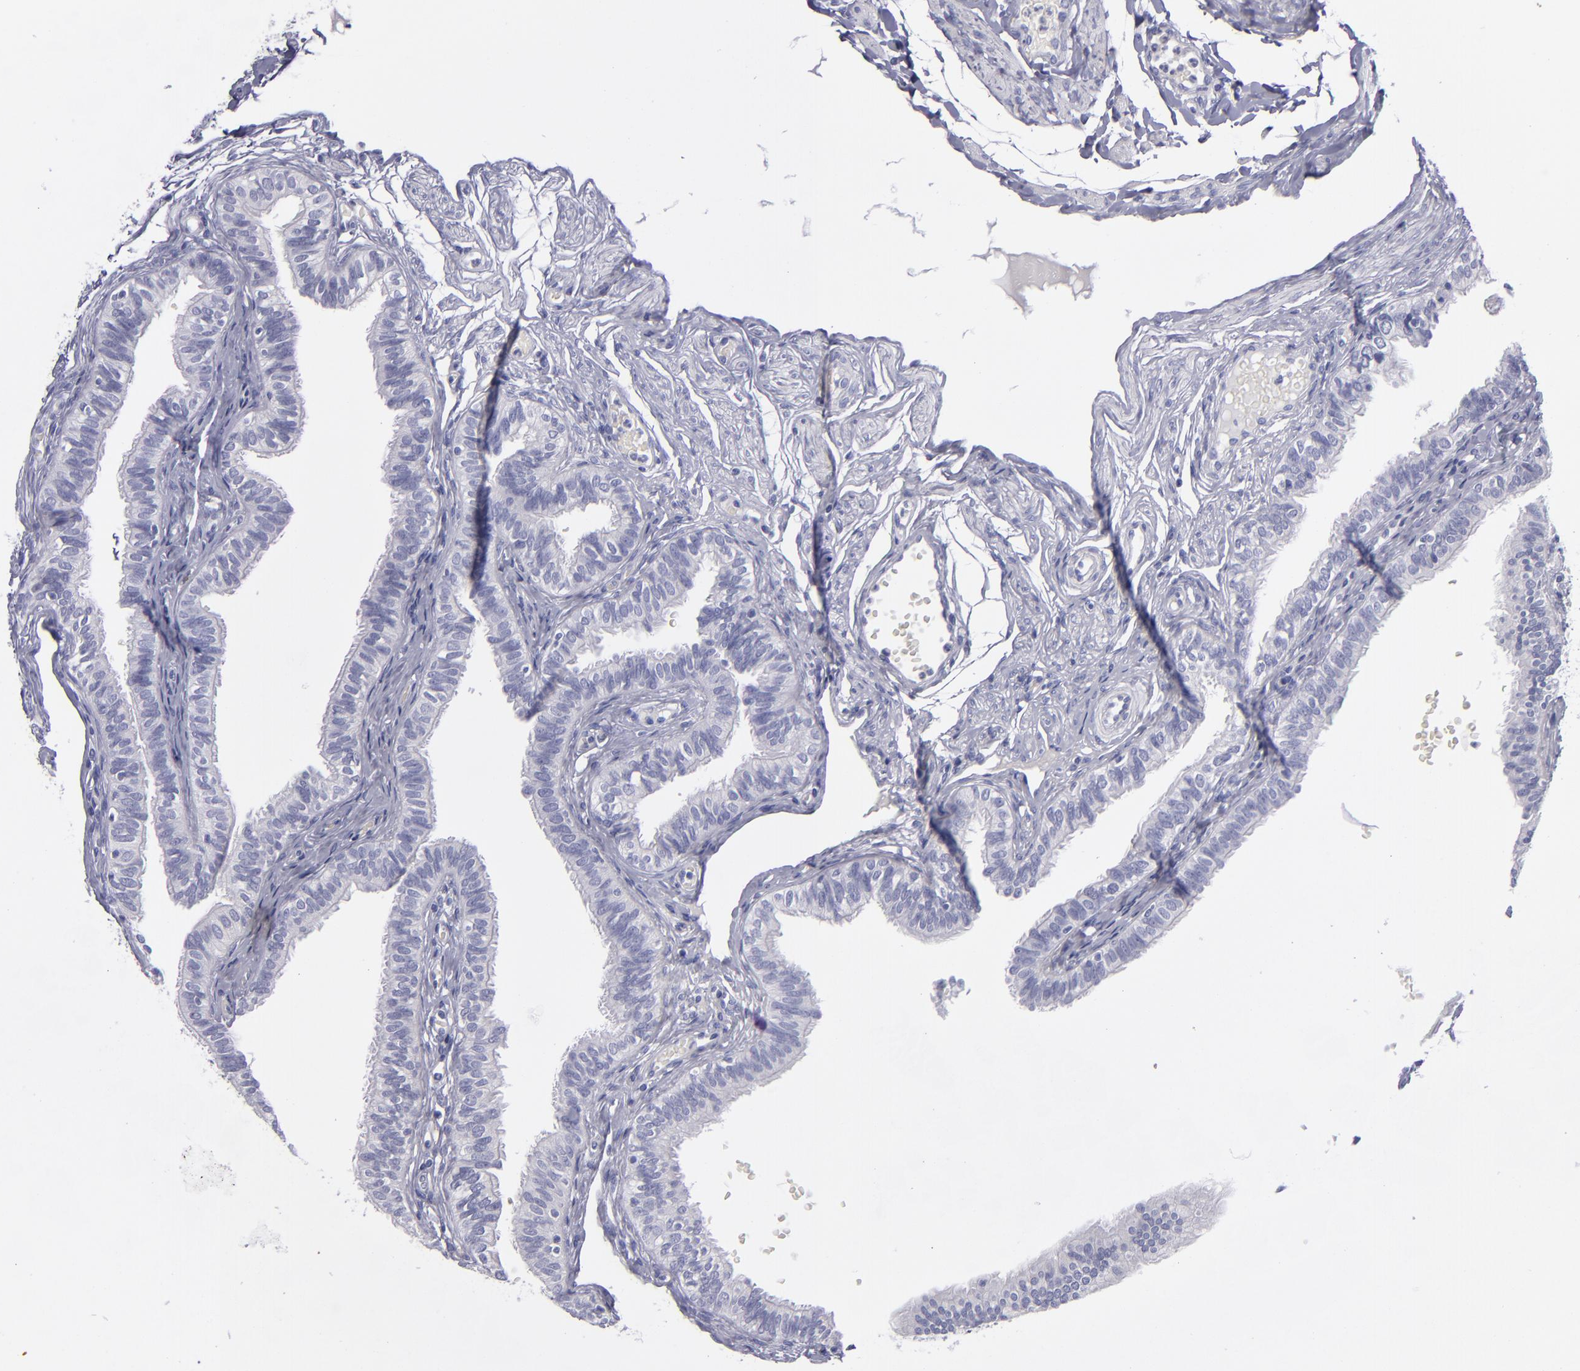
{"staining": {"intensity": "negative", "quantity": "none", "location": "none"}, "tissue": "fallopian tube", "cell_type": "Glandular cells", "image_type": "normal", "snomed": [{"axis": "morphology", "description": "Normal tissue, NOS"}, {"axis": "morphology", "description": "Dermoid, NOS"}, {"axis": "topography", "description": "Fallopian tube"}], "caption": "Glandular cells show no significant positivity in unremarkable fallopian tube. (DAB (3,3'-diaminobenzidine) immunohistochemistry, high magnification).", "gene": "ANPEP", "patient": {"sex": "female", "age": 33}}